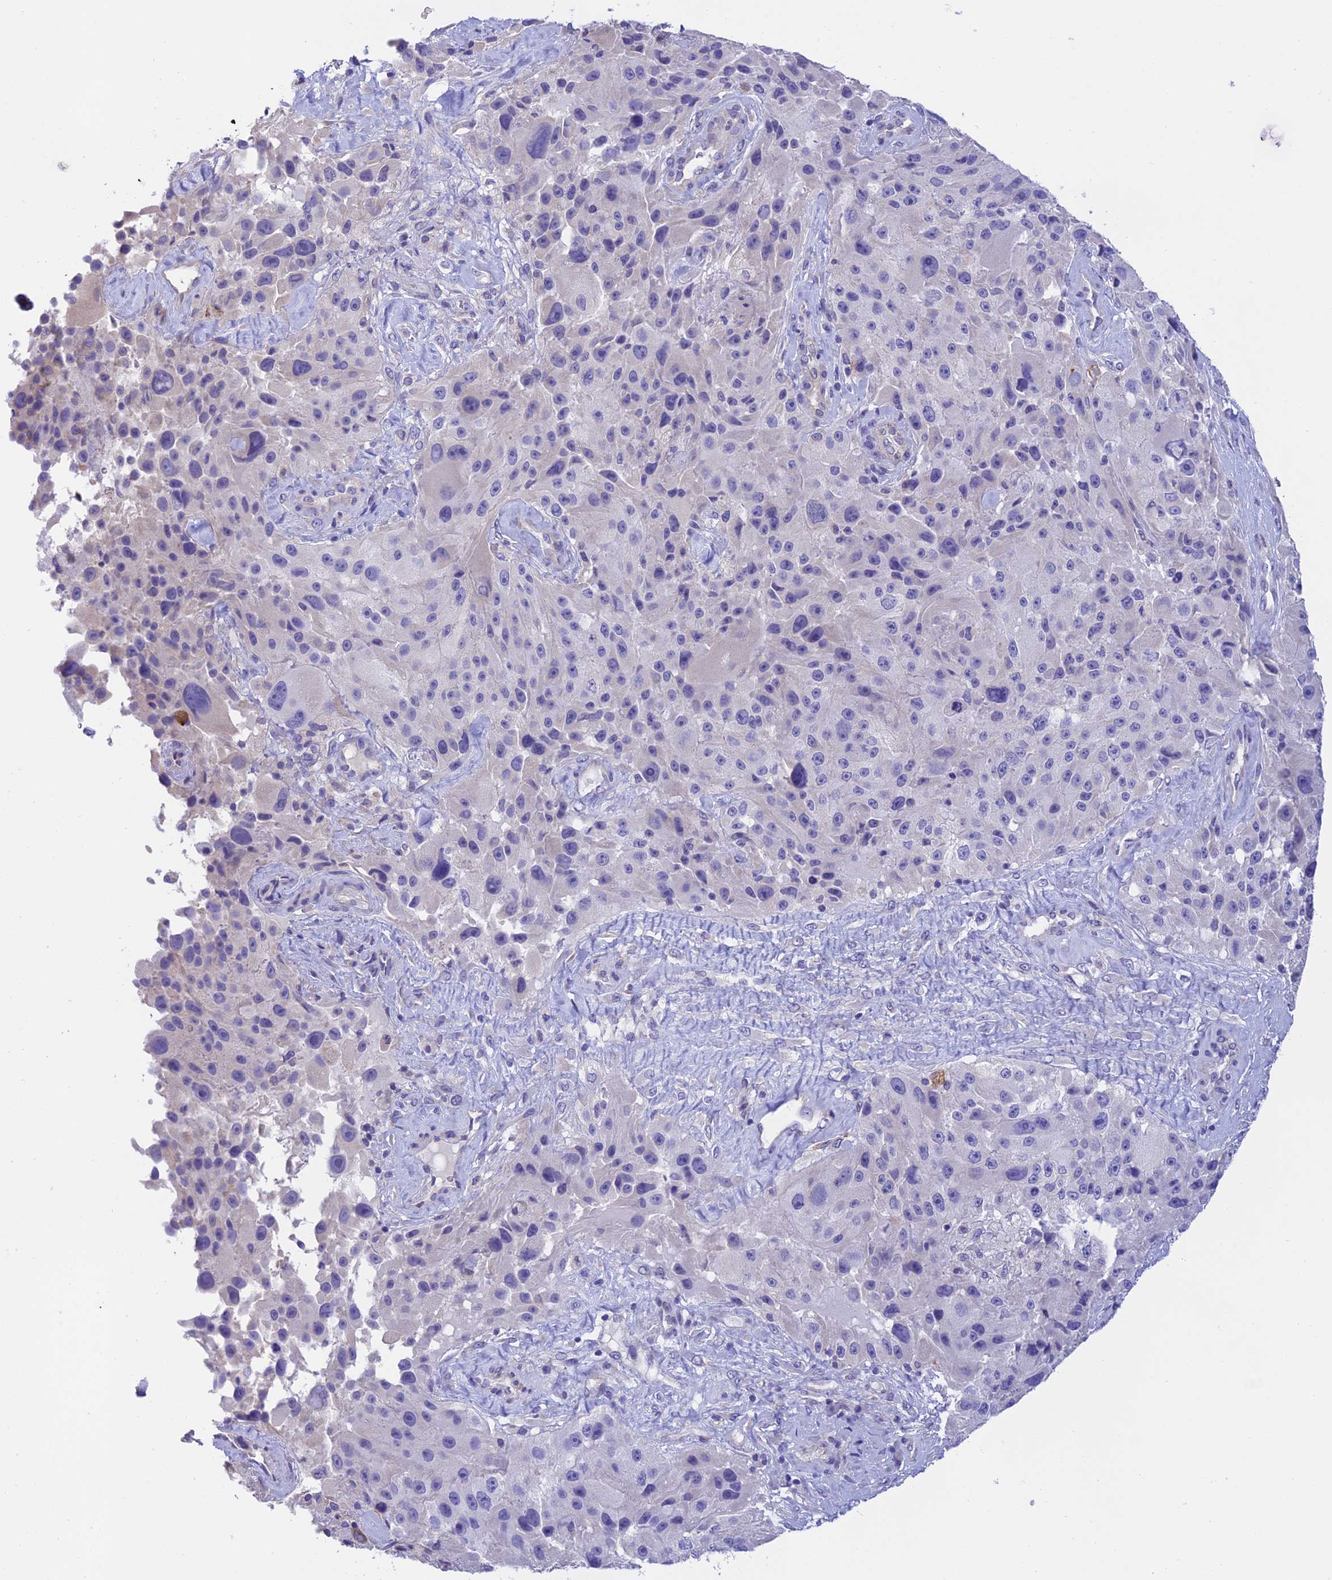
{"staining": {"intensity": "negative", "quantity": "none", "location": "none"}, "tissue": "melanoma", "cell_type": "Tumor cells", "image_type": "cancer", "snomed": [{"axis": "morphology", "description": "Malignant melanoma, Metastatic site"}, {"axis": "topography", "description": "Lymph node"}], "caption": "Tumor cells are negative for protein expression in human melanoma. (DAB immunohistochemistry visualized using brightfield microscopy, high magnification).", "gene": "C17orf67", "patient": {"sex": "male", "age": 62}}